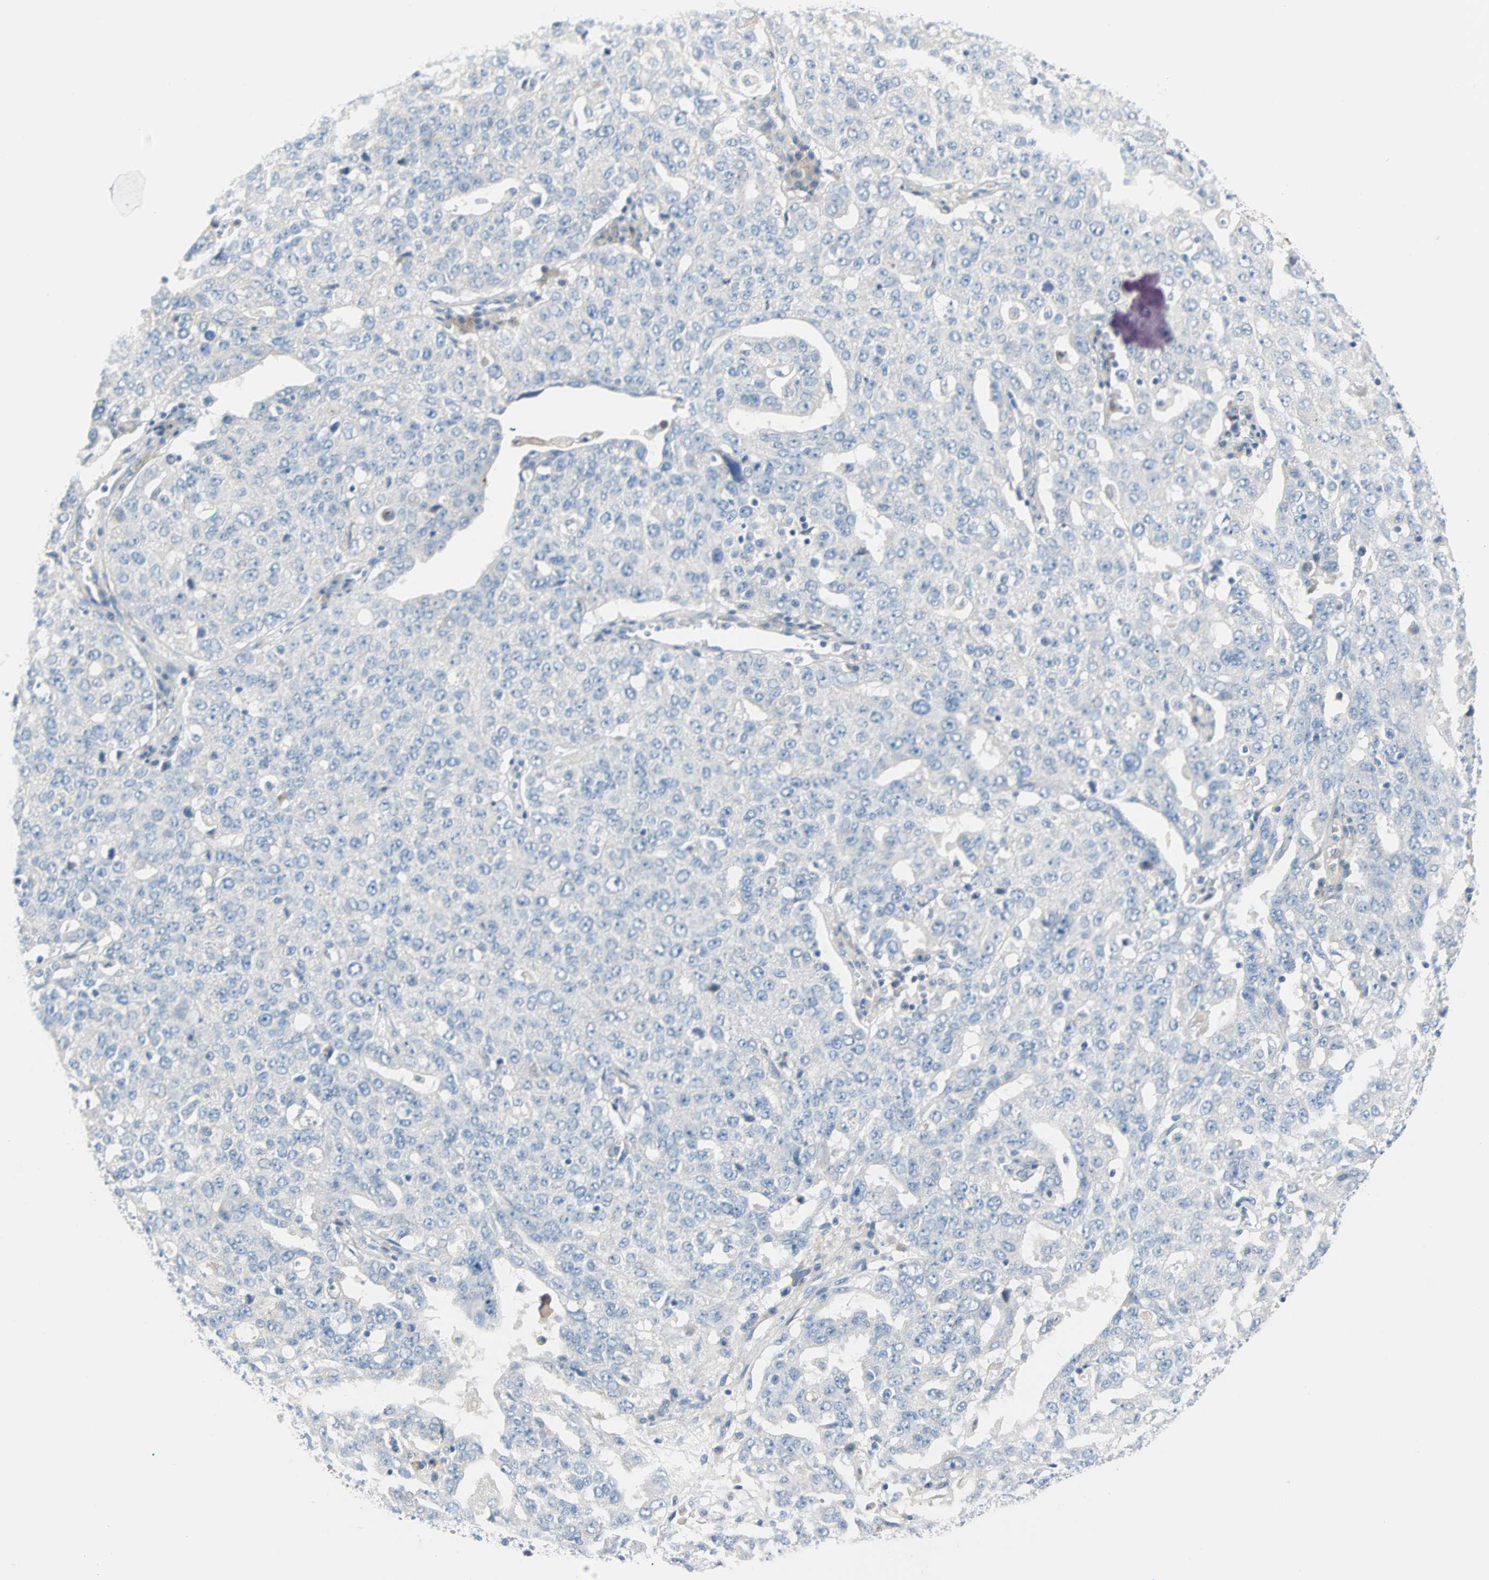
{"staining": {"intensity": "negative", "quantity": "none", "location": "none"}, "tissue": "ovarian cancer", "cell_type": "Tumor cells", "image_type": "cancer", "snomed": [{"axis": "morphology", "description": "Carcinoma, endometroid"}, {"axis": "topography", "description": "Ovary"}], "caption": "DAB immunohistochemical staining of human ovarian cancer displays no significant expression in tumor cells.", "gene": "PDPN", "patient": {"sex": "female", "age": 62}}